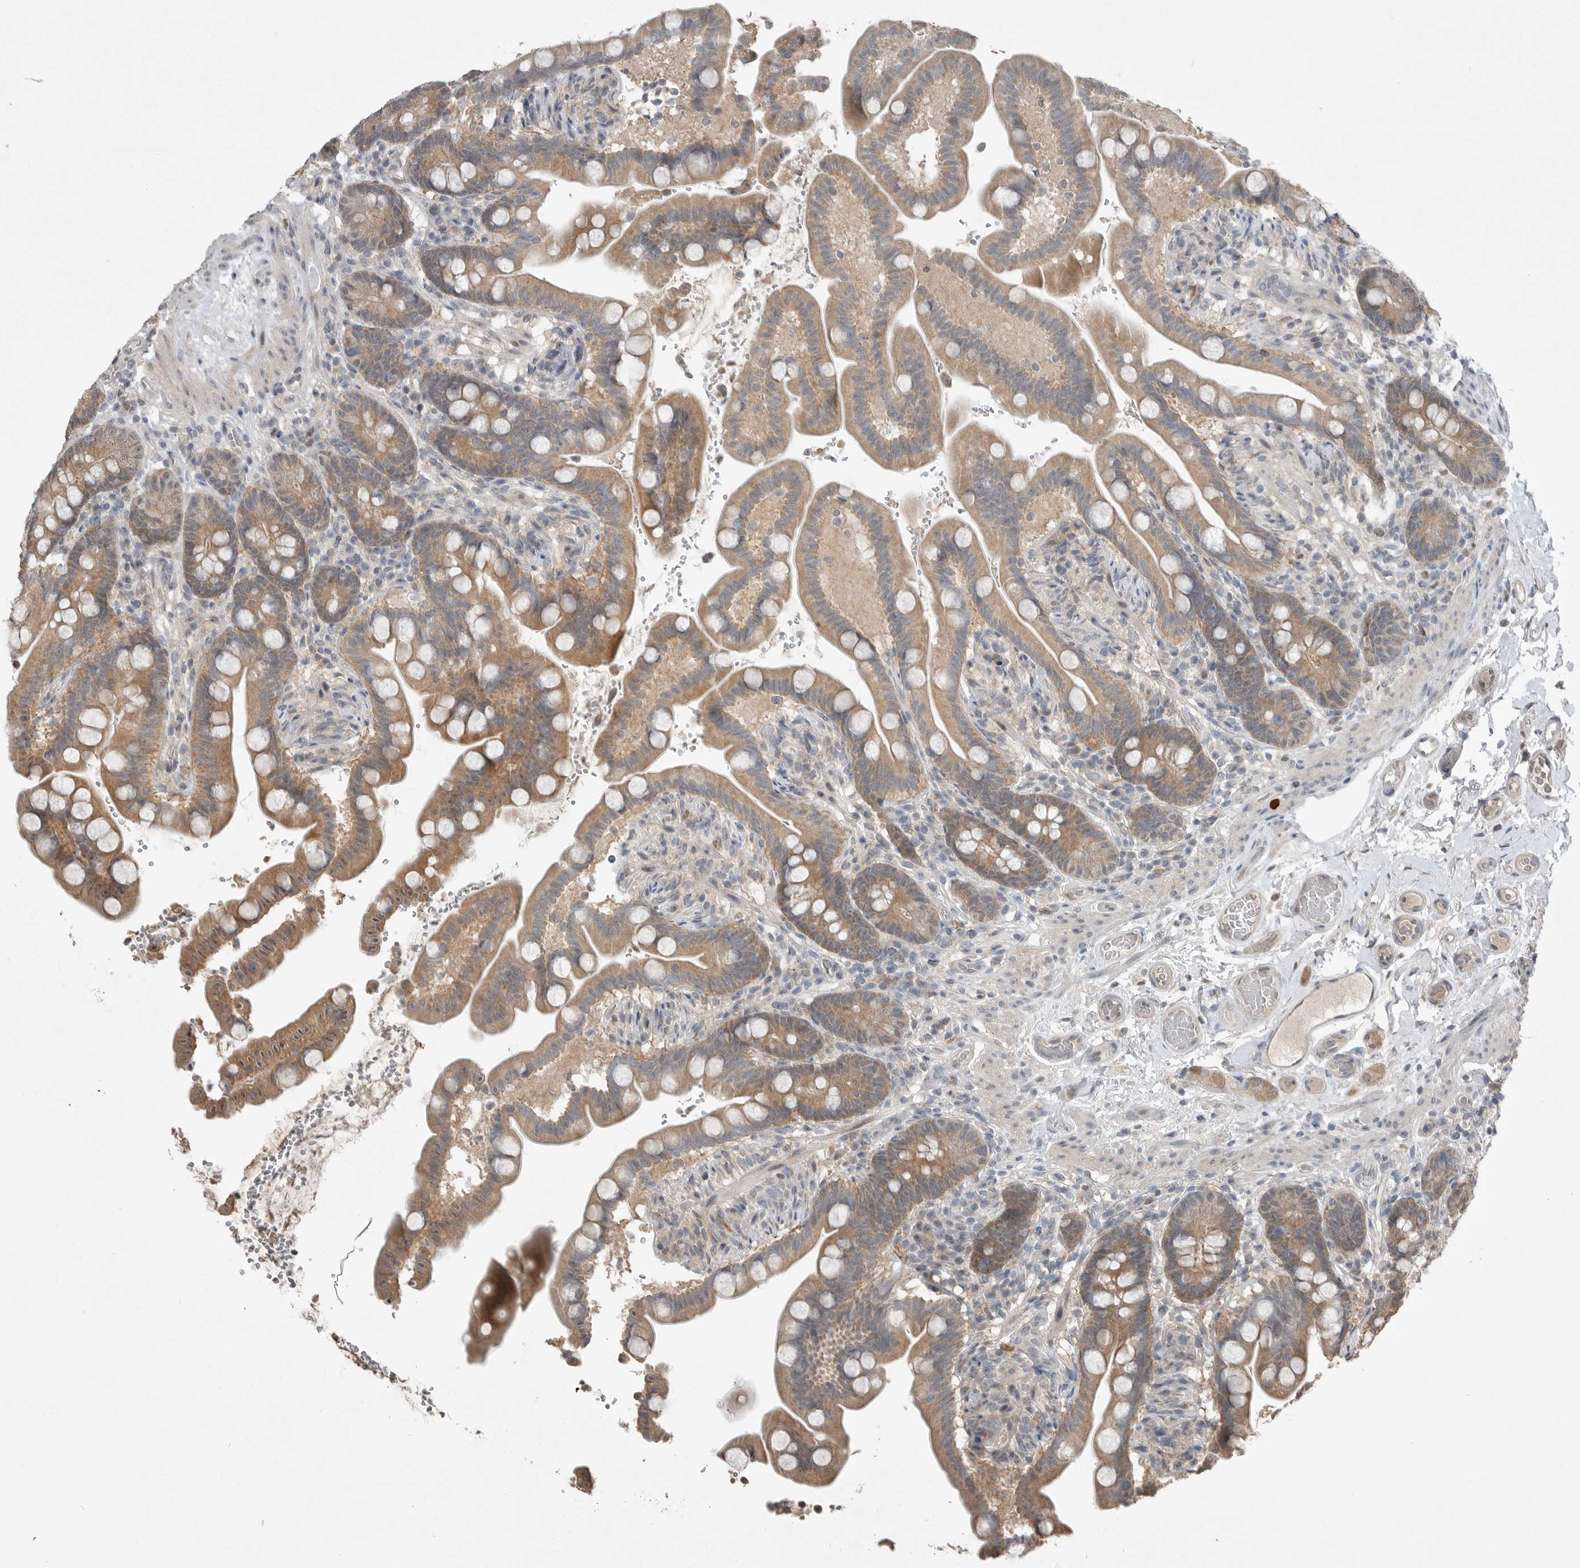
{"staining": {"intensity": "weak", "quantity": ">75%", "location": "cytoplasmic/membranous"}, "tissue": "colon", "cell_type": "Endothelial cells", "image_type": "normal", "snomed": [{"axis": "morphology", "description": "Normal tissue, NOS"}, {"axis": "topography", "description": "Smooth muscle"}, {"axis": "topography", "description": "Colon"}], "caption": "Unremarkable colon exhibits weak cytoplasmic/membranous positivity in about >75% of endothelial cells, visualized by immunohistochemistry.", "gene": "MFAP3L", "patient": {"sex": "male", "age": 73}}